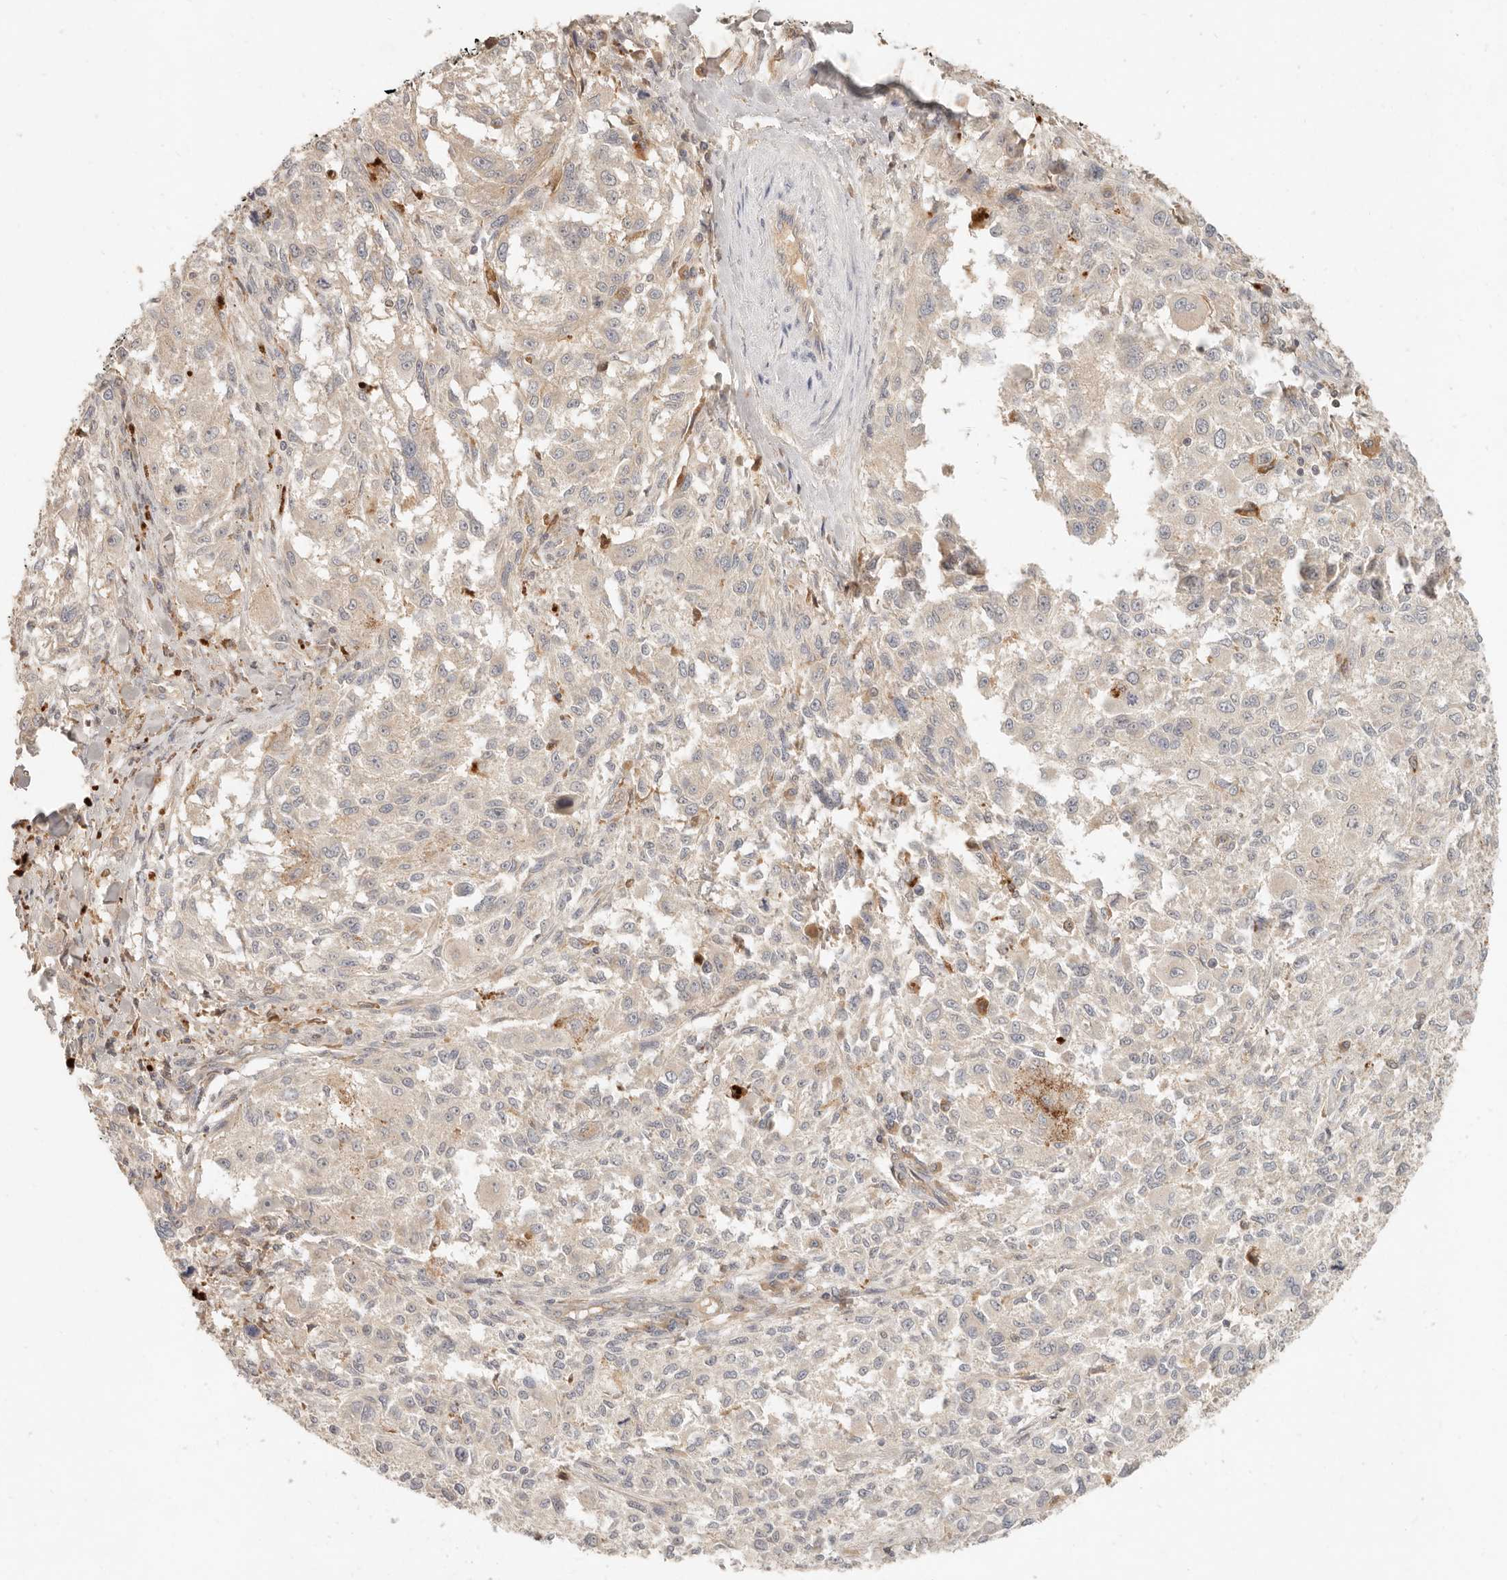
{"staining": {"intensity": "negative", "quantity": "none", "location": "none"}, "tissue": "melanoma", "cell_type": "Tumor cells", "image_type": "cancer", "snomed": [{"axis": "morphology", "description": "Necrosis, NOS"}, {"axis": "morphology", "description": "Malignant melanoma, NOS"}, {"axis": "topography", "description": "Skin"}], "caption": "High magnification brightfield microscopy of melanoma stained with DAB (3,3'-diaminobenzidine) (brown) and counterstained with hematoxylin (blue): tumor cells show no significant staining.", "gene": "NECAP2", "patient": {"sex": "female", "age": 87}}